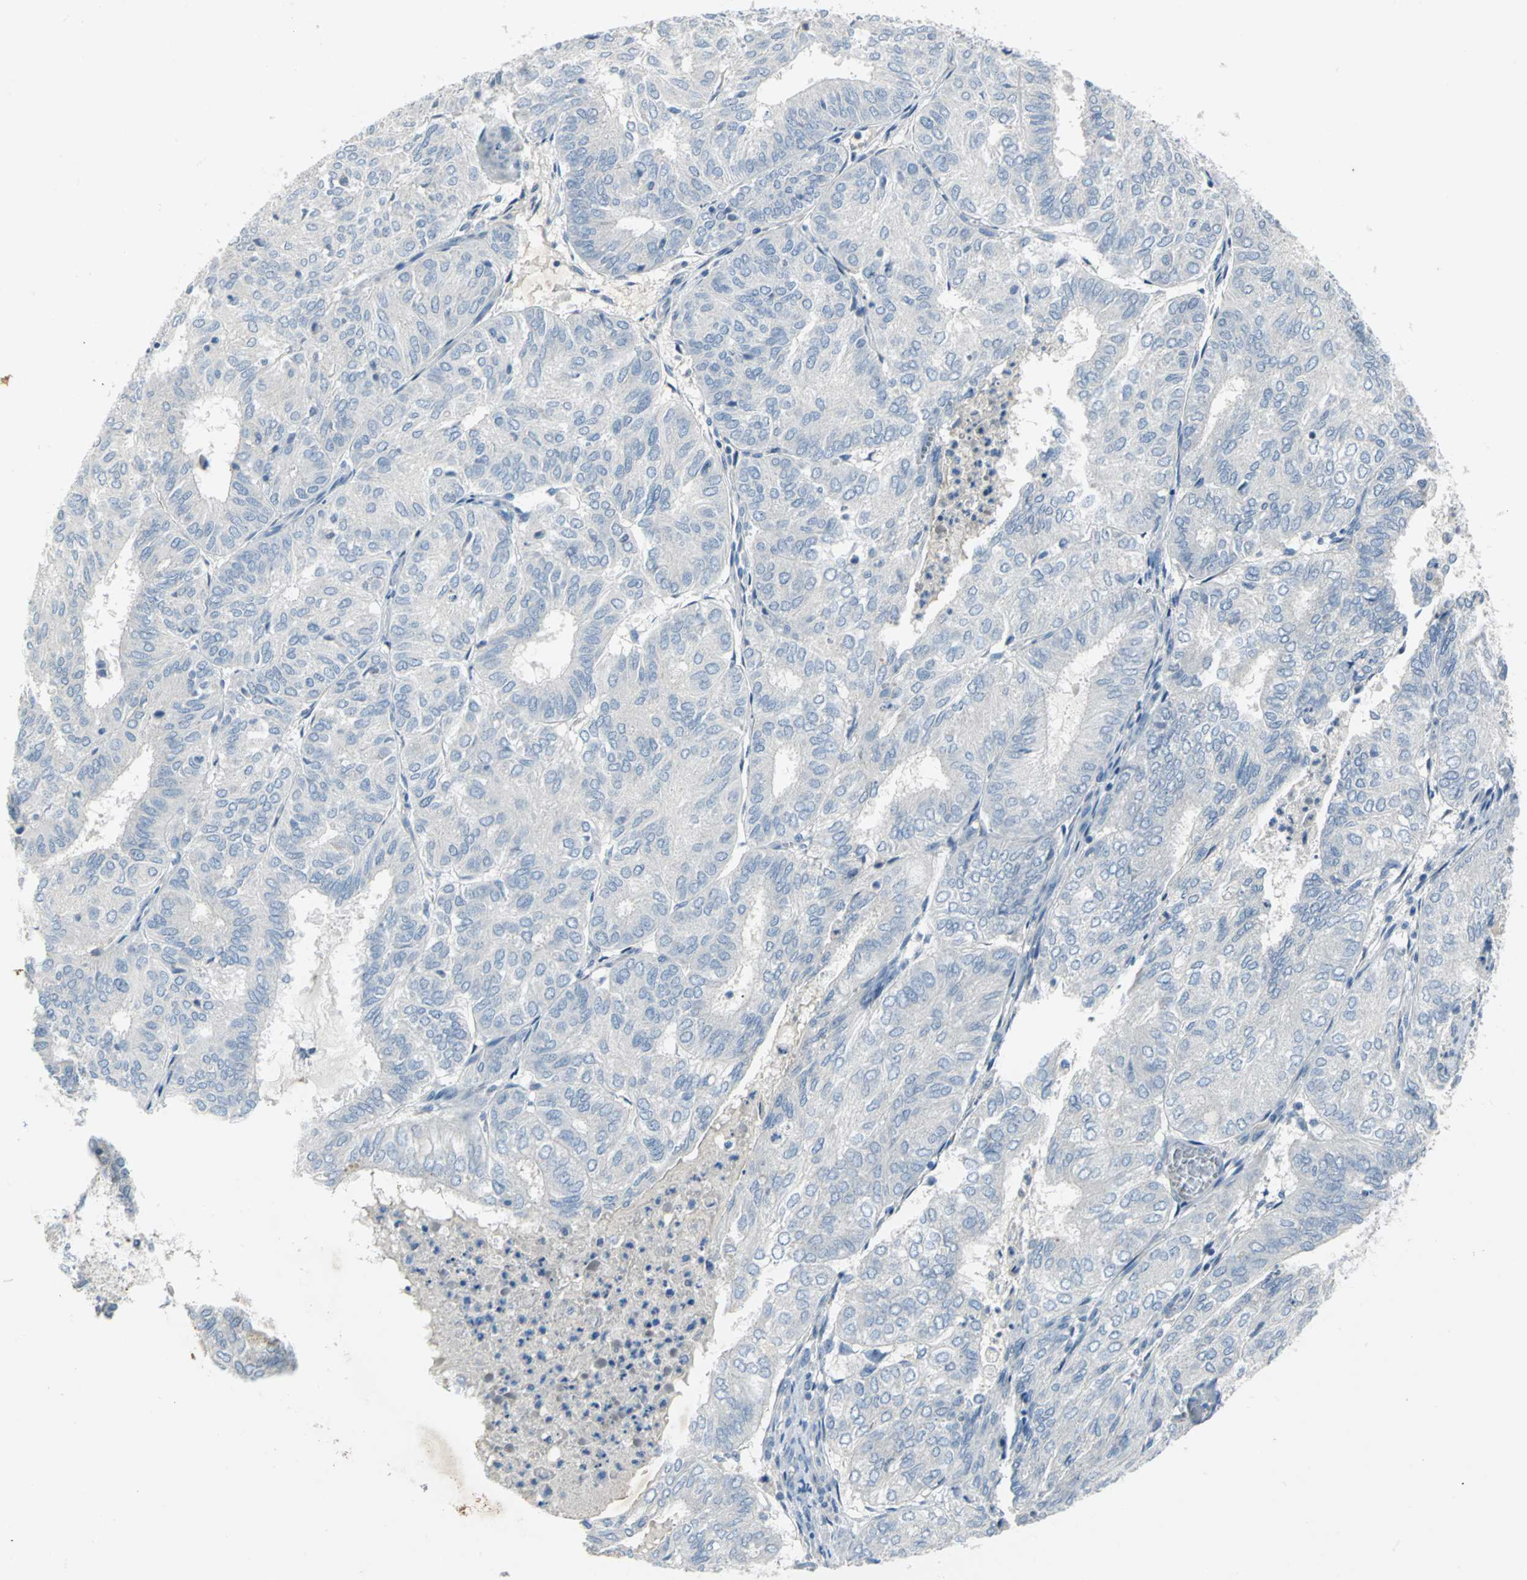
{"staining": {"intensity": "negative", "quantity": "none", "location": "none"}, "tissue": "endometrial cancer", "cell_type": "Tumor cells", "image_type": "cancer", "snomed": [{"axis": "morphology", "description": "Adenocarcinoma, NOS"}, {"axis": "topography", "description": "Uterus"}], "caption": "This is an immunohistochemistry photomicrograph of human endometrial cancer (adenocarcinoma). There is no positivity in tumor cells.", "gene": "PTGDS", "patient": {"sex": "female", "age": 60}}